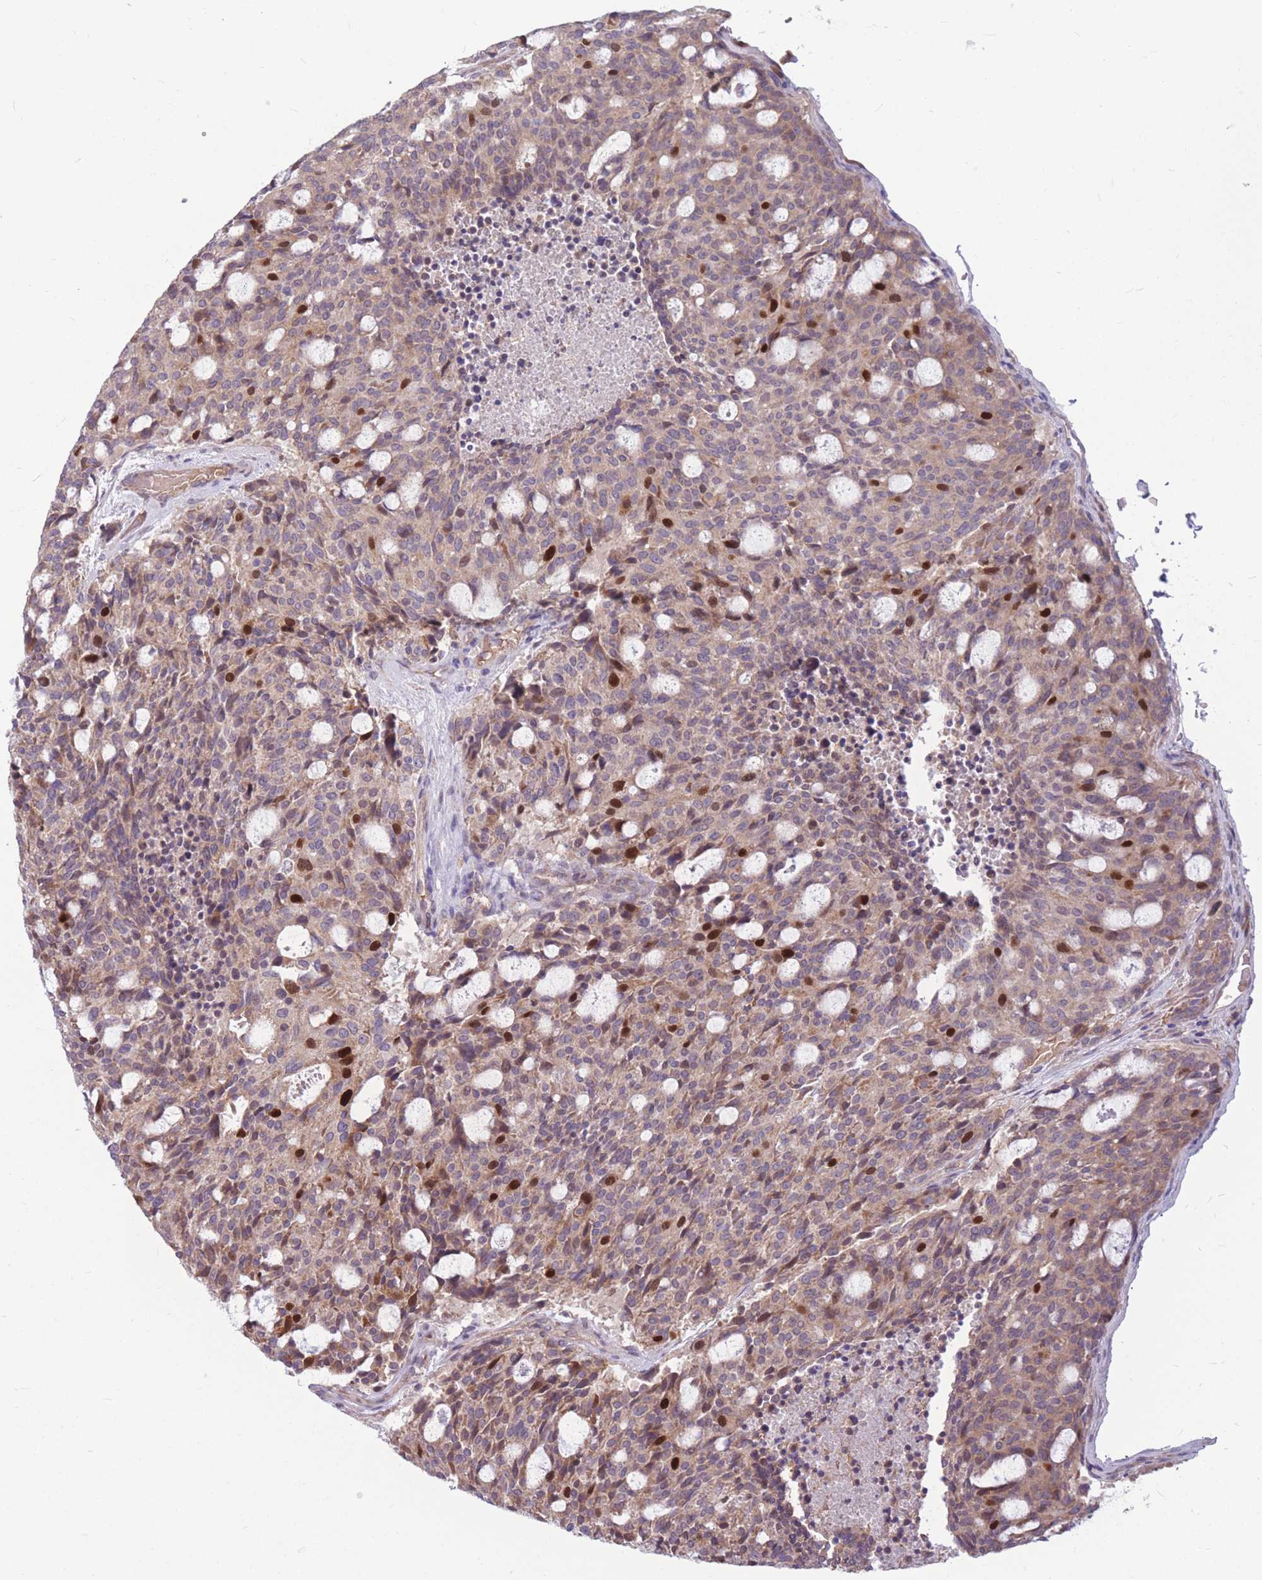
{"staining": {"intensity": "strong", "quantity": "<25%", "location": "cytoplasmic/membranous,nuclear"}, "tissue": "carcinoid", "cell_type": "Tumor cells", "image_type": "cancer", "snomed": [{"axis": "morphology", "description": "Carcinoid, malignant, NOS"}, {"axis": "topography", "description": "Pancreas"}], "caption": "Immunohistochemical staining of human carcinoid exhibits medium levels of strong cytoplasmic/membranous and nuclear protein positivity in about <25% of tumor cells.", "gene": "GMNN", "patient": {"sex": "female", "age": 54}}